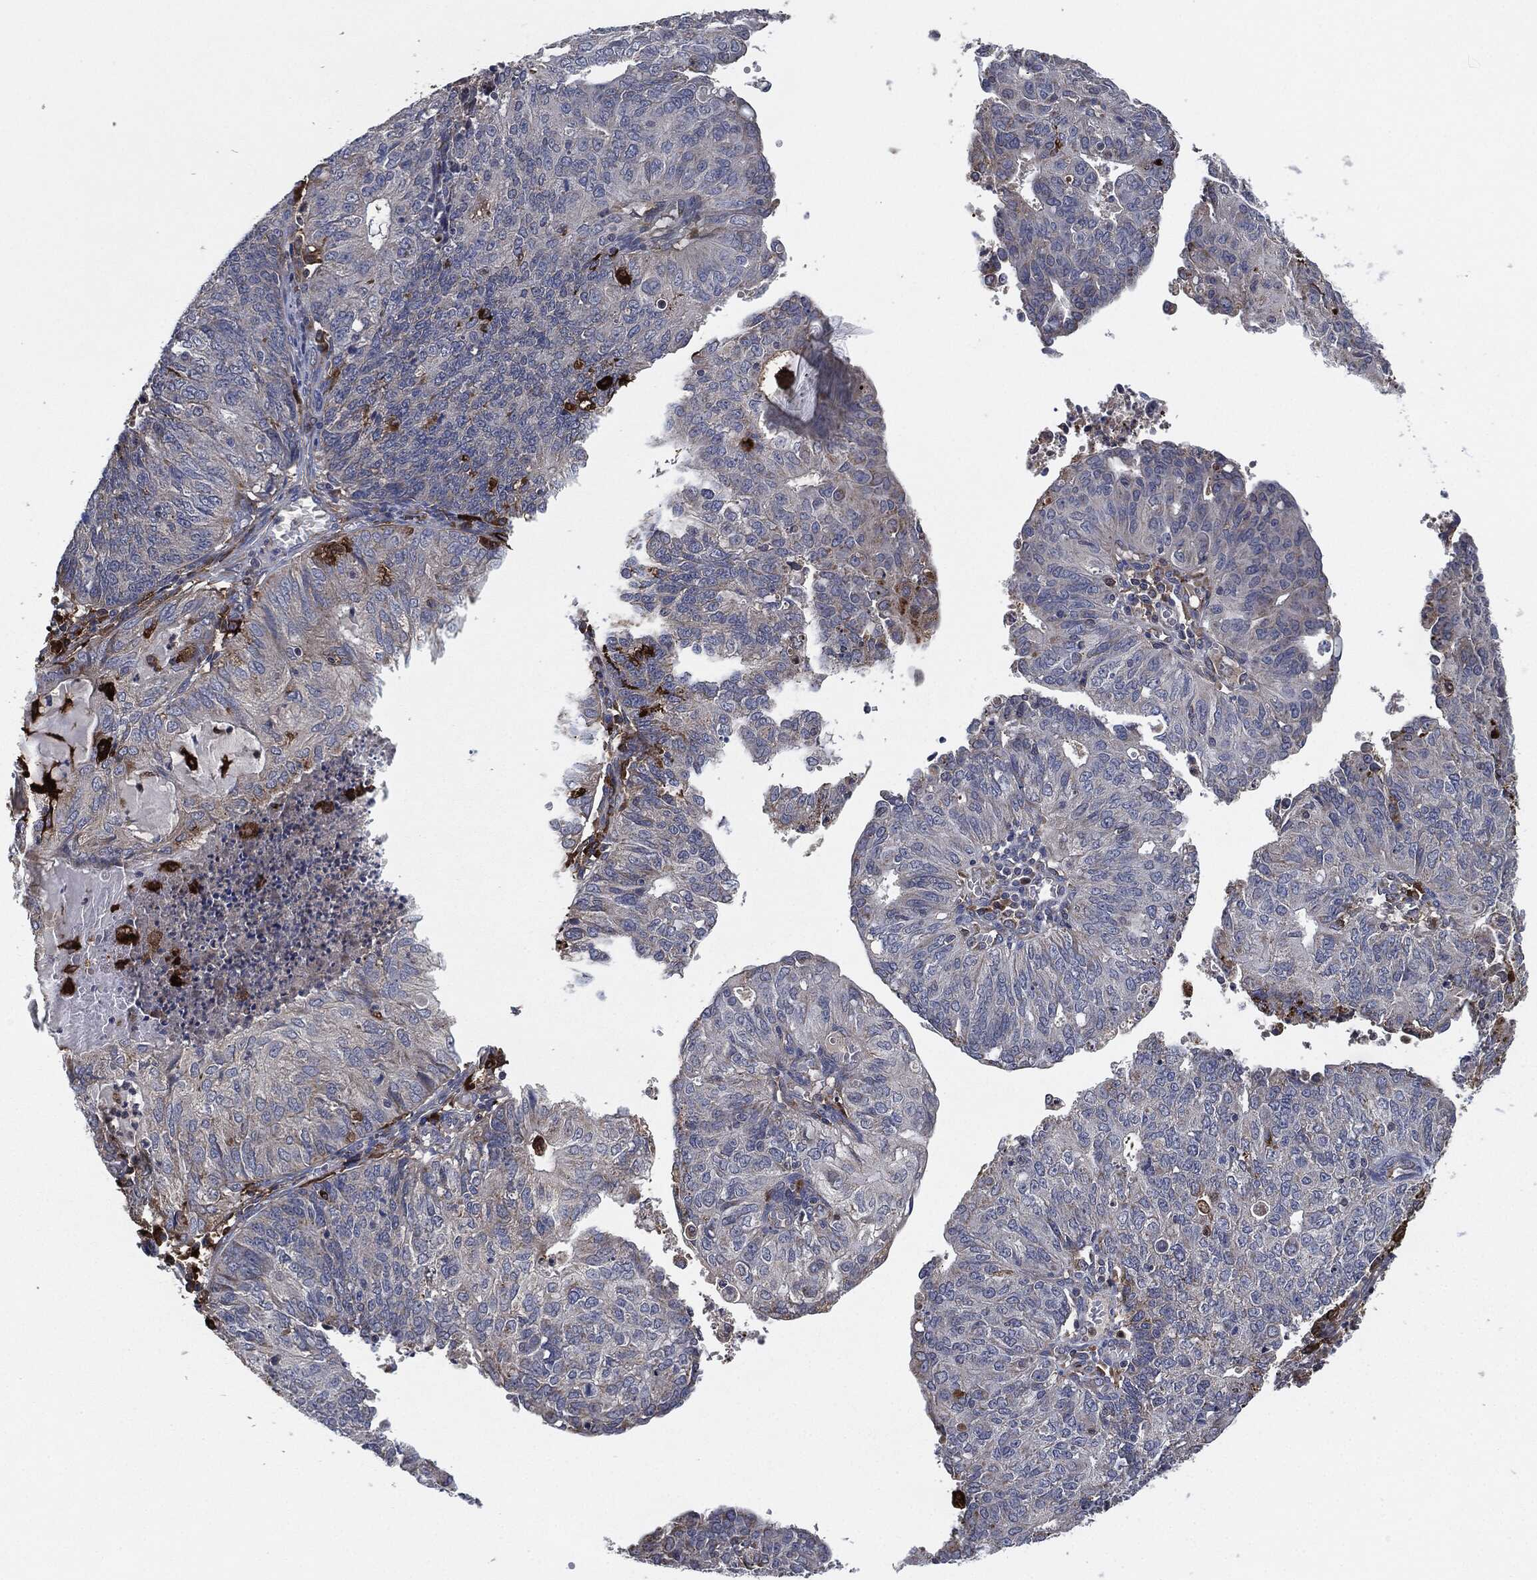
{"staining": {"intensity": "moderate", "quantity": "<25%", "location": "cytoplasmic/membranous"}, "tissue": "endometrial cancer", "cell_type": "Tumor cells", "image_type": "cancer", "snomed": [{"axis": "morphology", "description": "Adenocarcinoma, NOS"}, {"axis": "topography", "description": "Endometrium"}], "caption": "IHC photomicrograph of endometrial cancer (adenocarcinoma) stained for a protein (brown), which demonstrates low levels of moderate cytoplasmic/membranous staining in approximately <25% of tumor cells.", "gene": "TMEM11", "patient": {"sex": "female", "age": 82}}